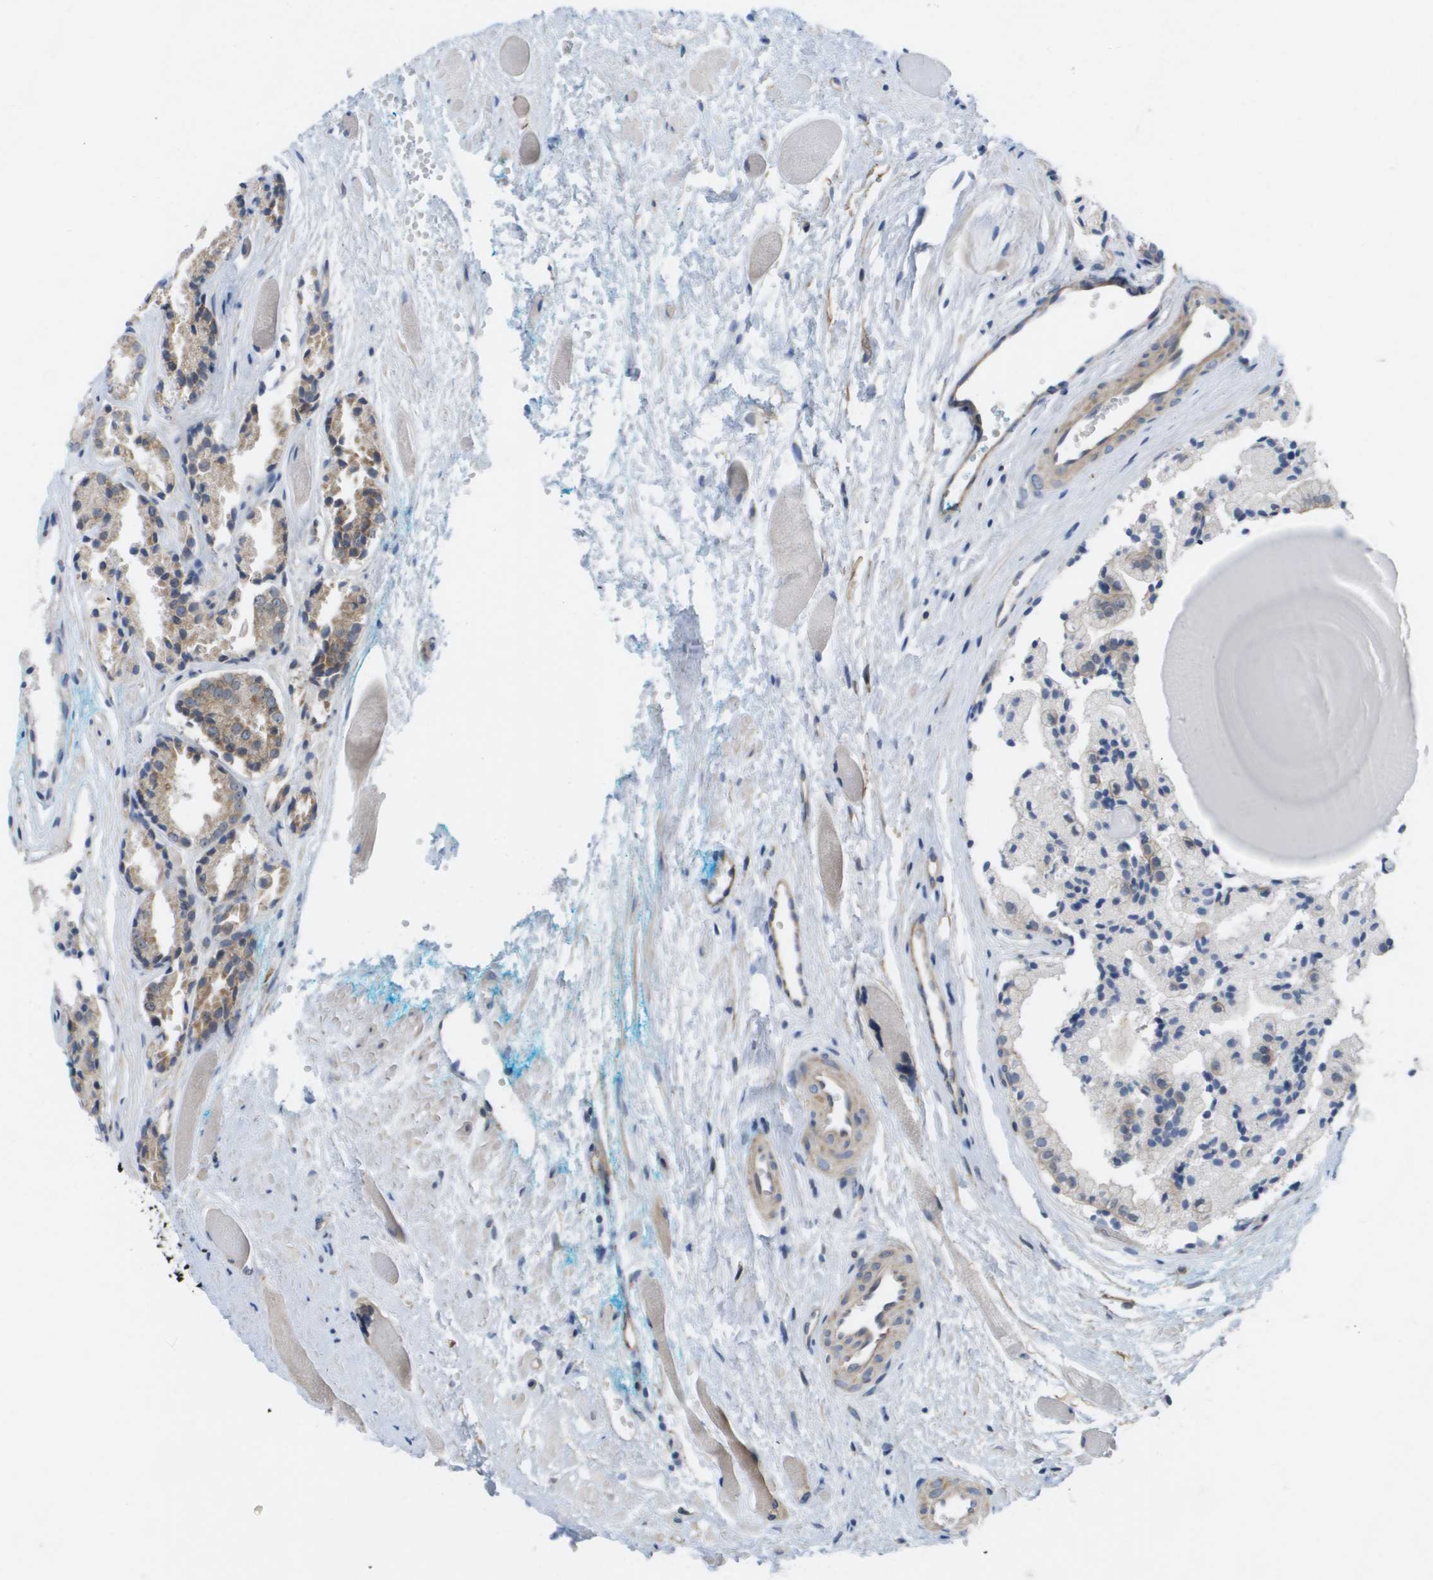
{"staining": {"intensity": "weak", "quantity": "25%-75%", "location": "cytoplasmic/membranous"}, "tissue": "prostate cancer", "cell_type": "Tumor cells", "image_type": "cancer", "snomed": [{"axis": "morphology", "description": "Adenocarcinoma, Low grade"}, {"axis": "topography", "description": "Prostate"}], "caption": "Human prostate cancer stained with a protein marker demonstrates weak staining in tumor cells.", "gene": "MTARC2", "patient": {"sex": "male", "age": 57}}